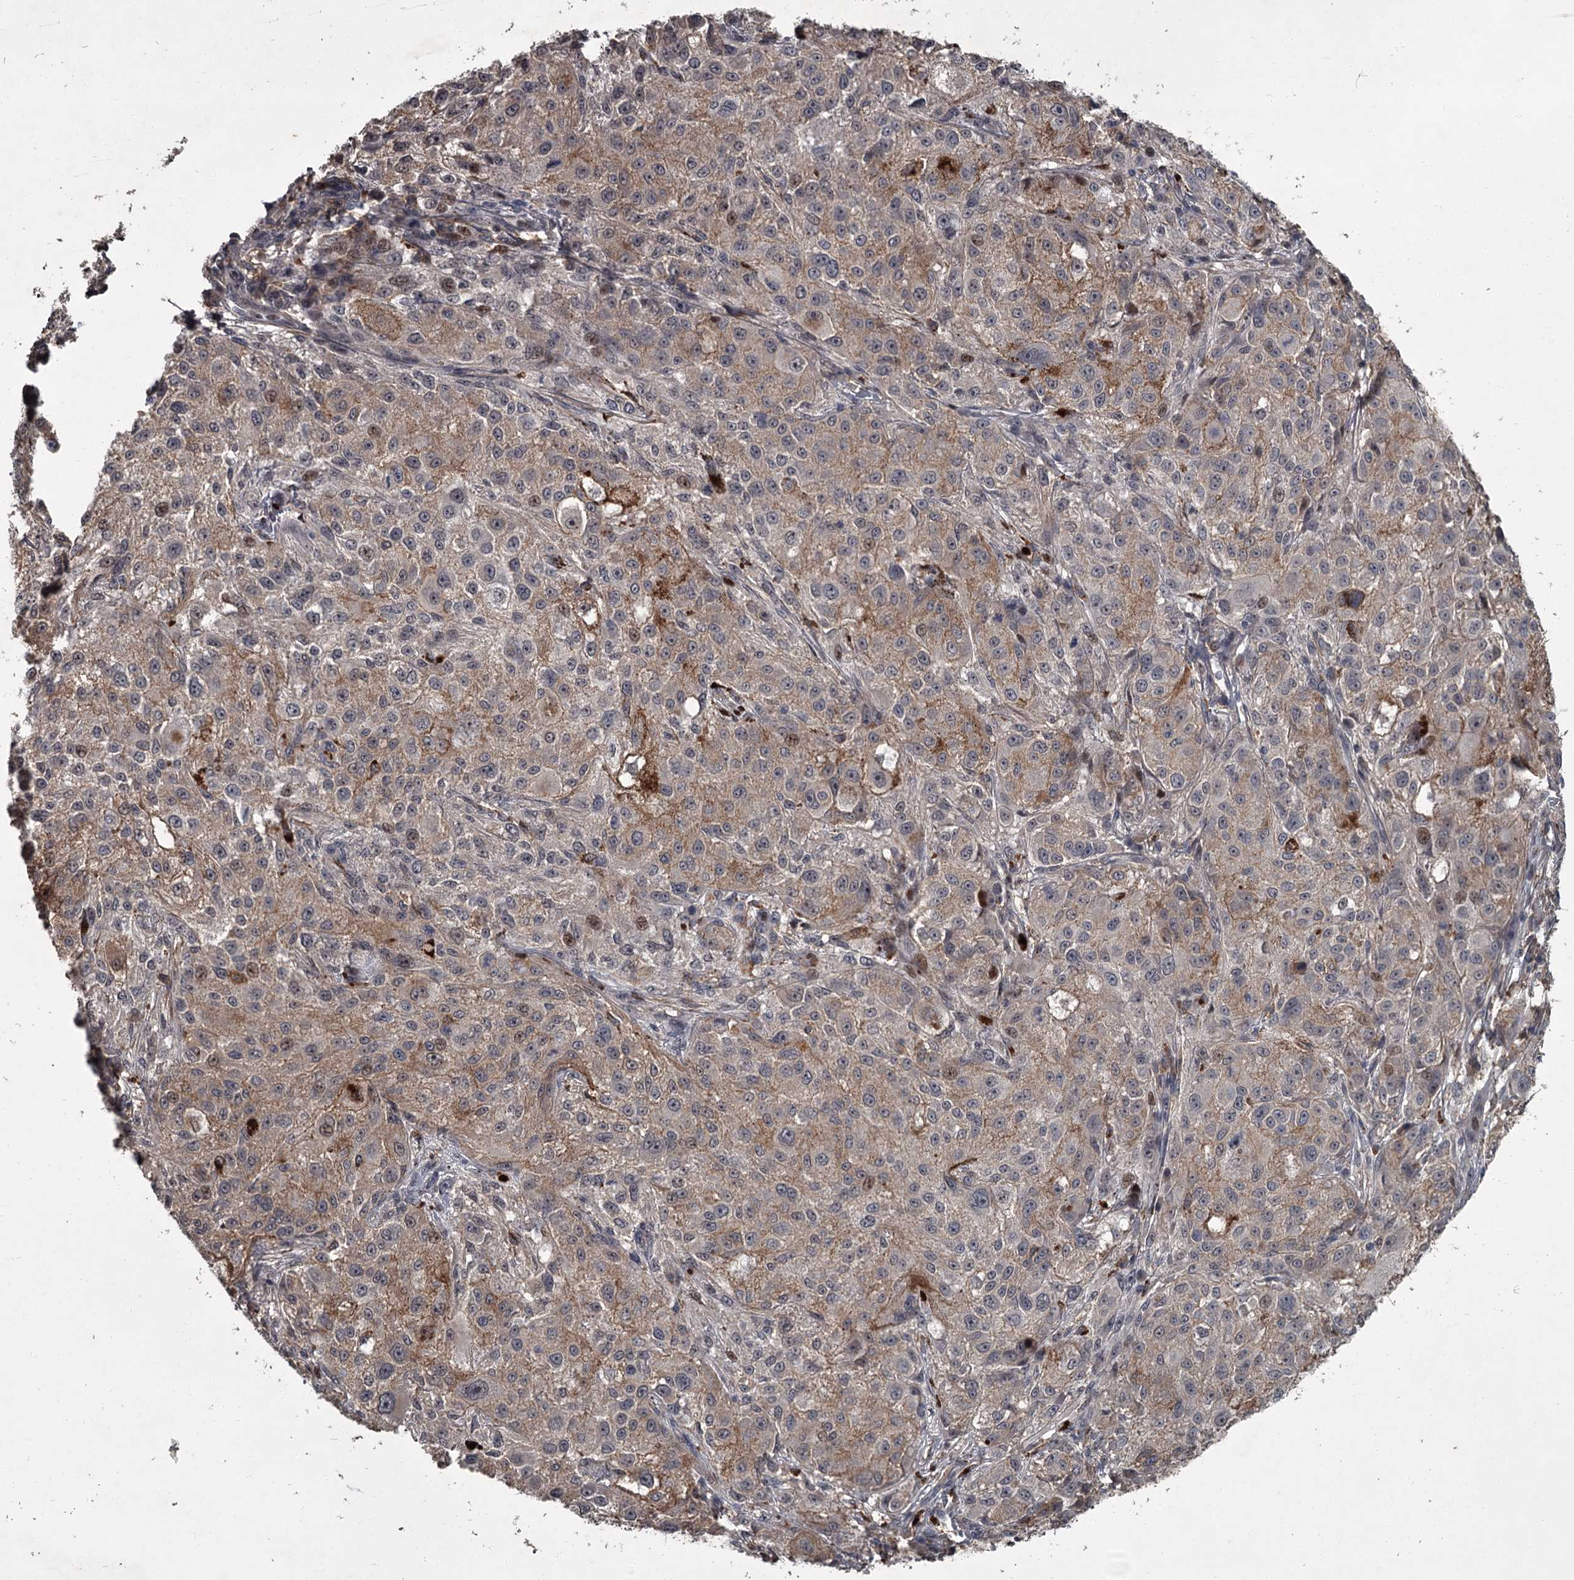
{"staining": {"intensity": "weak", "quantity": ">75%", "location": "cytoplasmic/membranous,nuclear"}, "tissue": "melanoma", "cell_type": "Tumor cells", "image_type": "cancer", "snomed": [{"axis": "morphology", "description": "Necrosis, NOS"}, {"axis": "morphology", "description": "Malignant melanoma, NOS"}, {"axis": "topography", "description": "Skin"}], "caption": "Tumor cells reveal weak cytoplasmic/membranous and nuclear expression in approximately >75% of cells in melanoma. The staining was performed using DAB (3,3'-diaminobenzidine), with brown indicating positive protein expression. Nuclei are stained blue with hematoxylin.", "gene": "FLVCR2", "patient": {"sex": "female", "age": 87}}